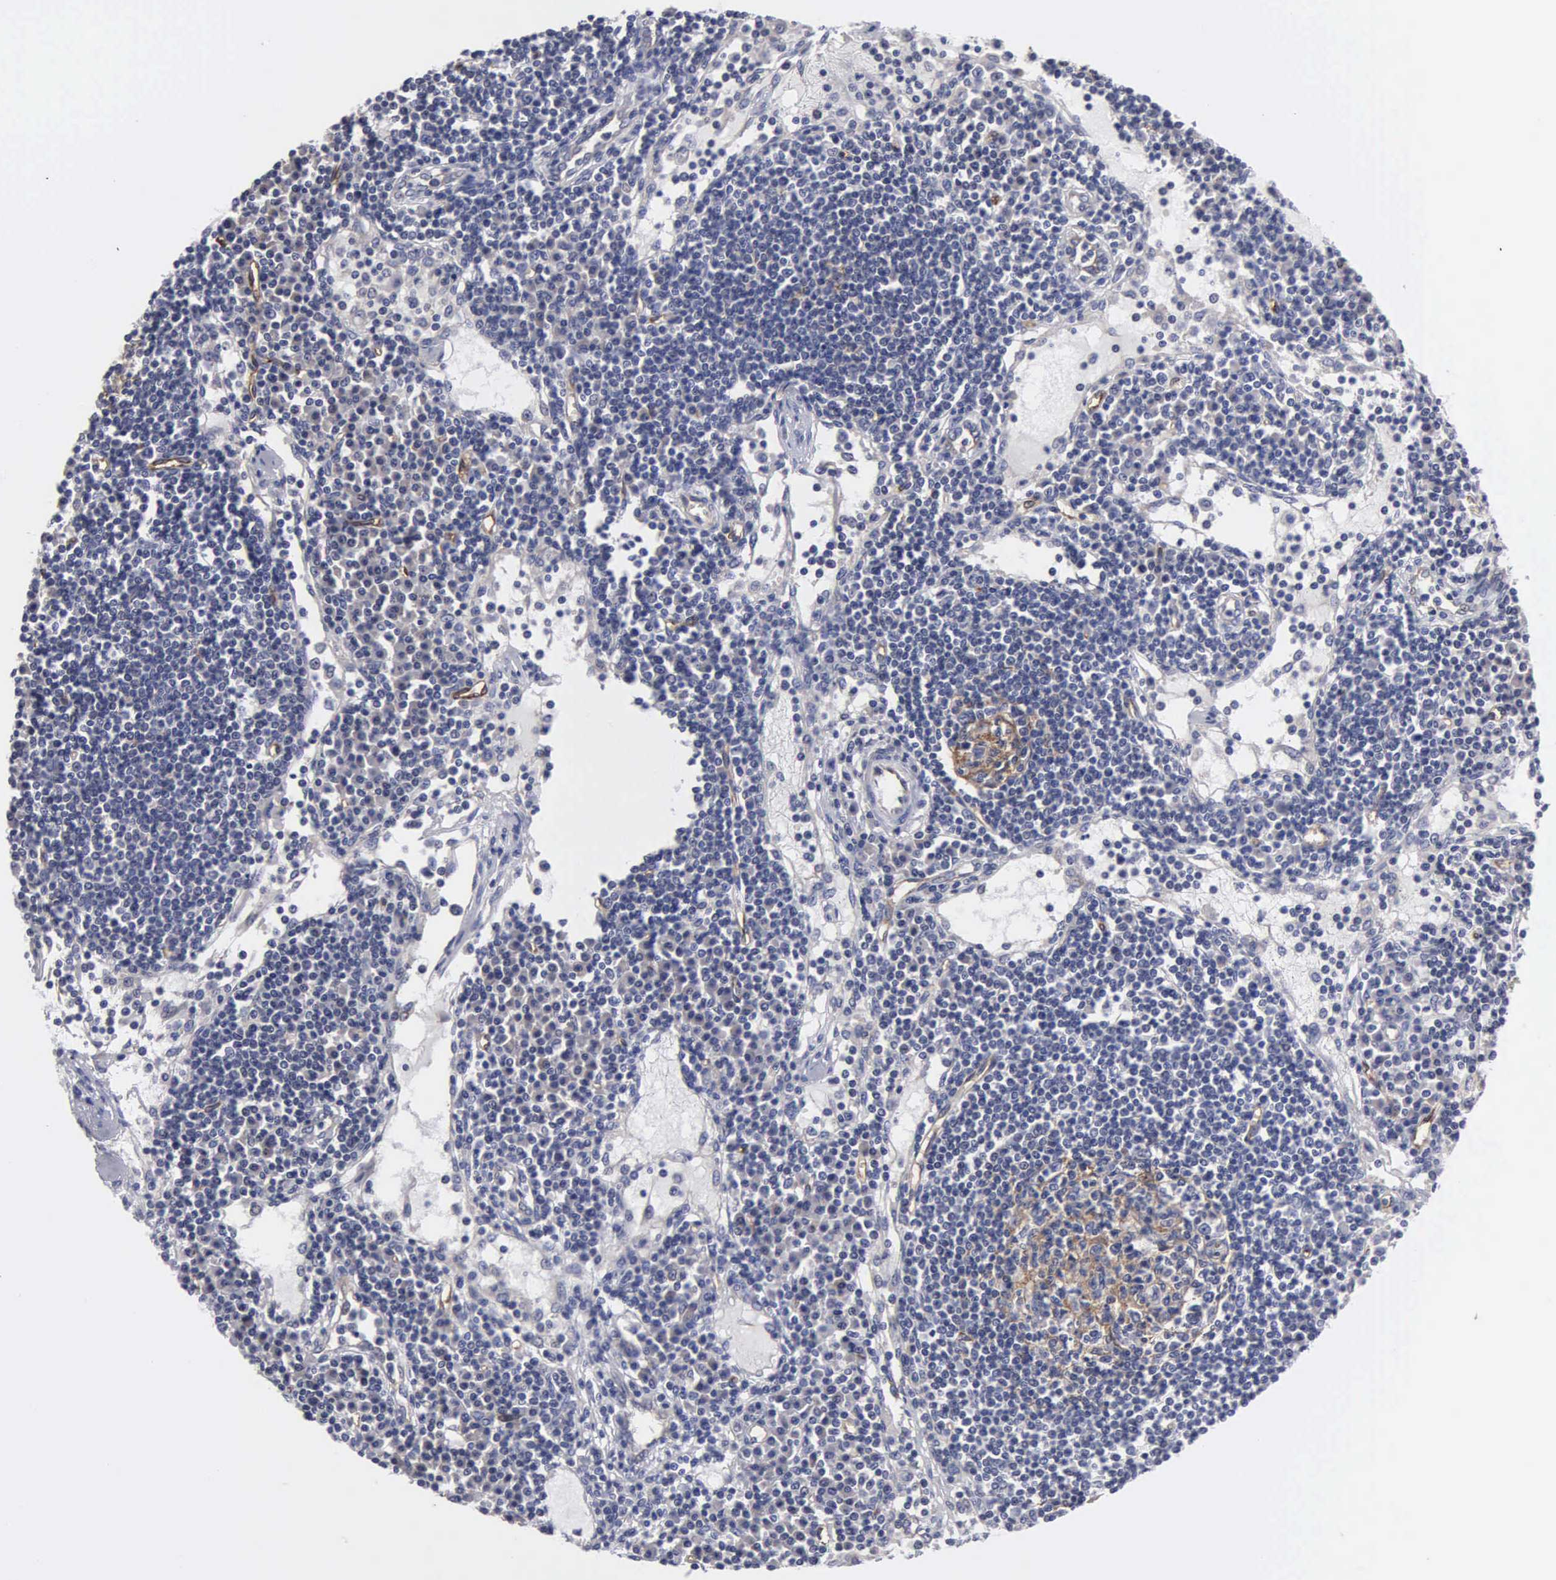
{"staining": {"intensity": "weak", "quantity": "25%-75%", "location": "cytoplasmic/membranous"}, "tissue": "lymph node", "cell_type": "Germinal center cells", "image_type": "normal", "snomed": [{"axis": "morphology", "description": "Normal tissue, NOS"}, {"axis": "topography", "description": "Lymph node"}], "caption": "Immunohistochemical staining of benign human lymph node exhibits weak cytoplasmic/membranous protein positivity in approximately 25%-75% of germinal center cells. (Brightfield microscopy of DAB IHC at high magnification).", "gene": "RDX", "patient": {"sex": "female", "age": 62}}